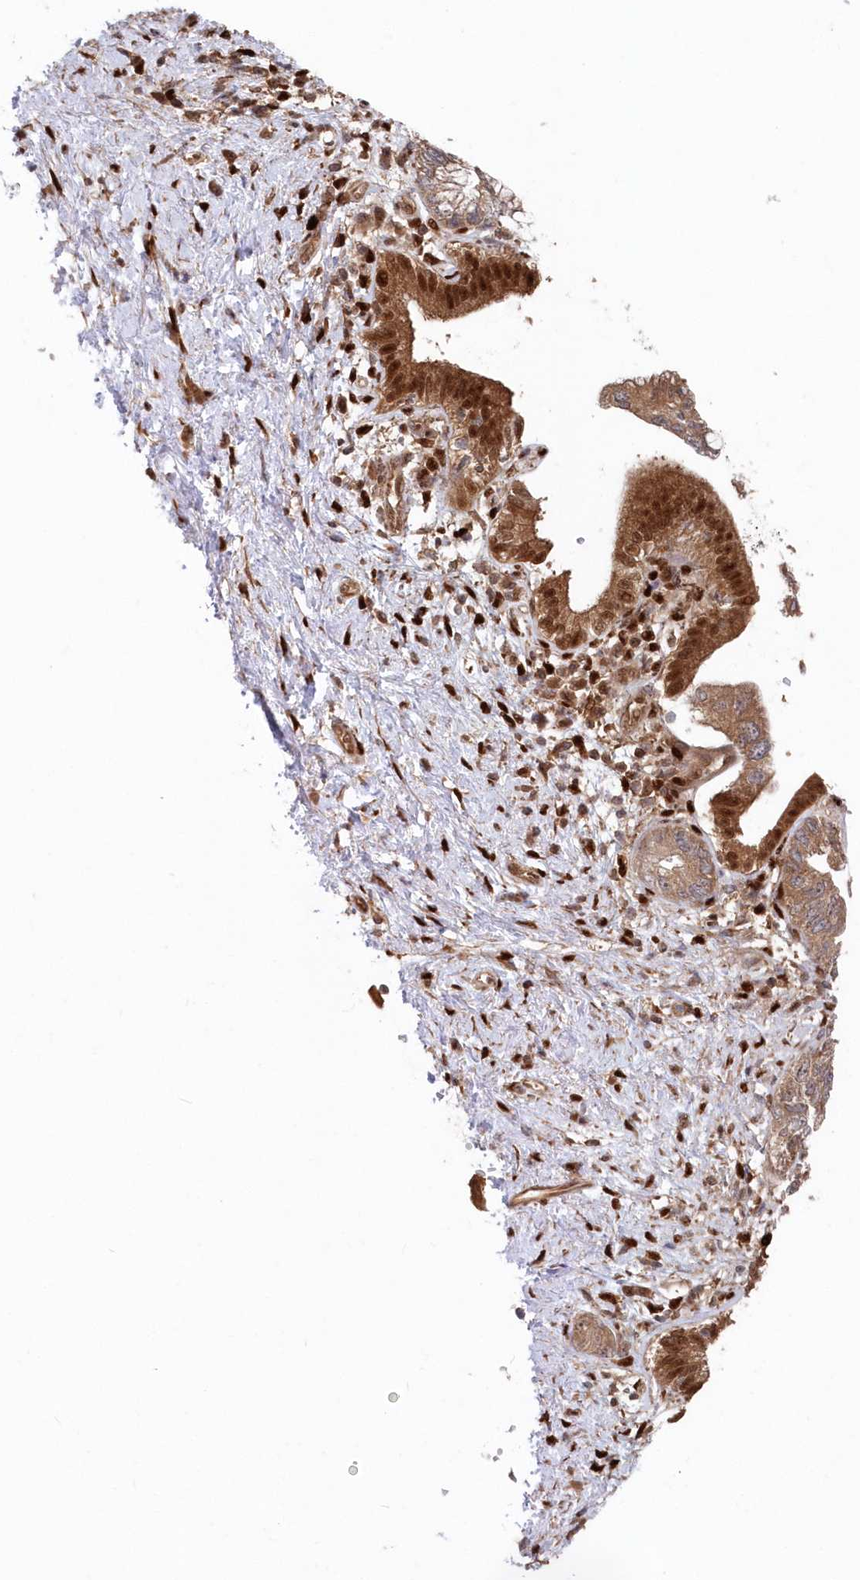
{"staining": {"intensity": "moderate", "quantity": ">75%", "location": "cytoplasmic/membranous,nuclear"}, "tissue": "pancreatic cancer", "cell_type": "Tumor cells", "image_type": "cancer", "snomed": [{"axis": "morphology", "description": "Adenocarcinoma, NOS"}, {"axis": "topography", "description": "Pancreas"}], "caption": "Human pancreatic adenocarcinoma stained for a protein (brown) demonstrates moderate cytoplasmic/membranous and nuclear positive staining in about >75% of tumor cells.", "gene": "ABHD14B", "patient": {"sex": "female", "age": 73}}